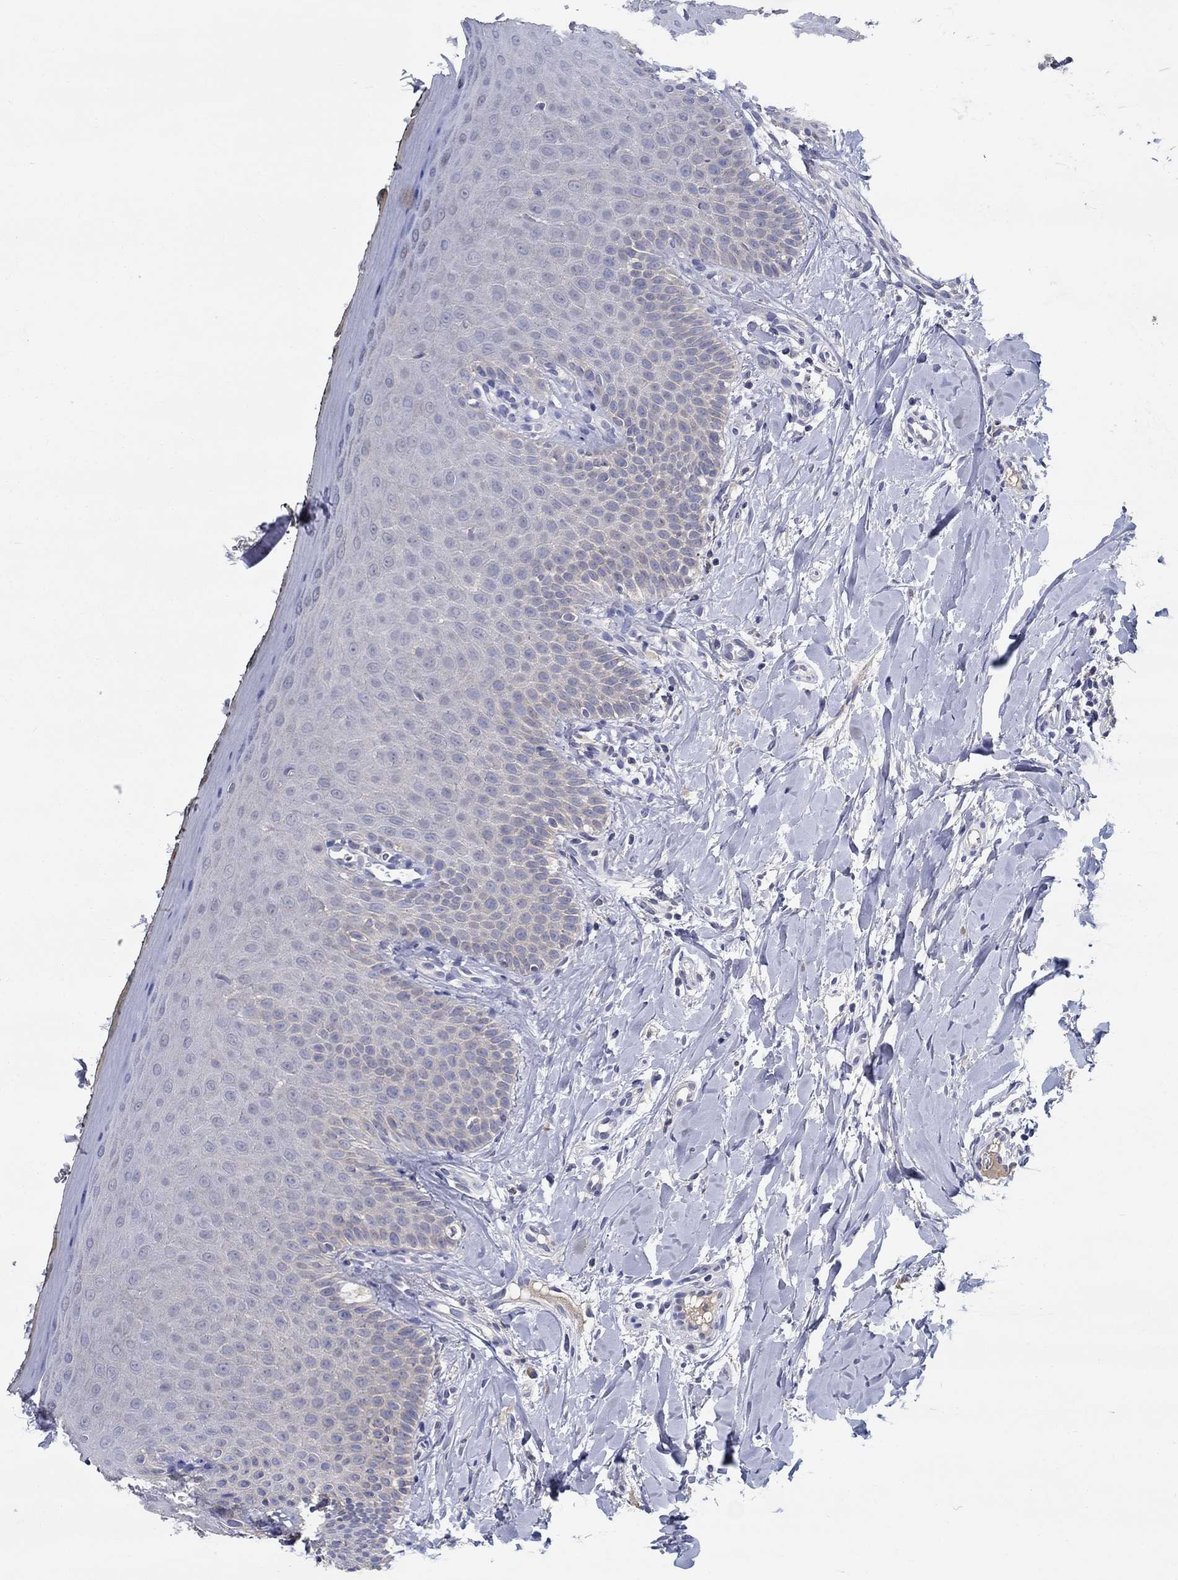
{"staining": {"intensity": "negative", "quantity": "none", "location": "none"}, "tissue": "oral mucosa", "cell_type": "Squamous epithelial cells", "image_type": "normal", "snomed": [{"axis": "morphology", "description": "Normal tissue, NOS"}, {"axis": "topography", "description": "Oral tissue"}], "caption": "DAB (3,3'-diaminobenzidine) immunohistochemical staining of benign oral mucosa demonstrates no significant expression in squamous epithelial cells. The staining is performed using DAB brown chromogen with nuclei counter-stained in using hematoxylin.", "gene": "CHIT1", "patient": {"sex": "female", "age": 43}}